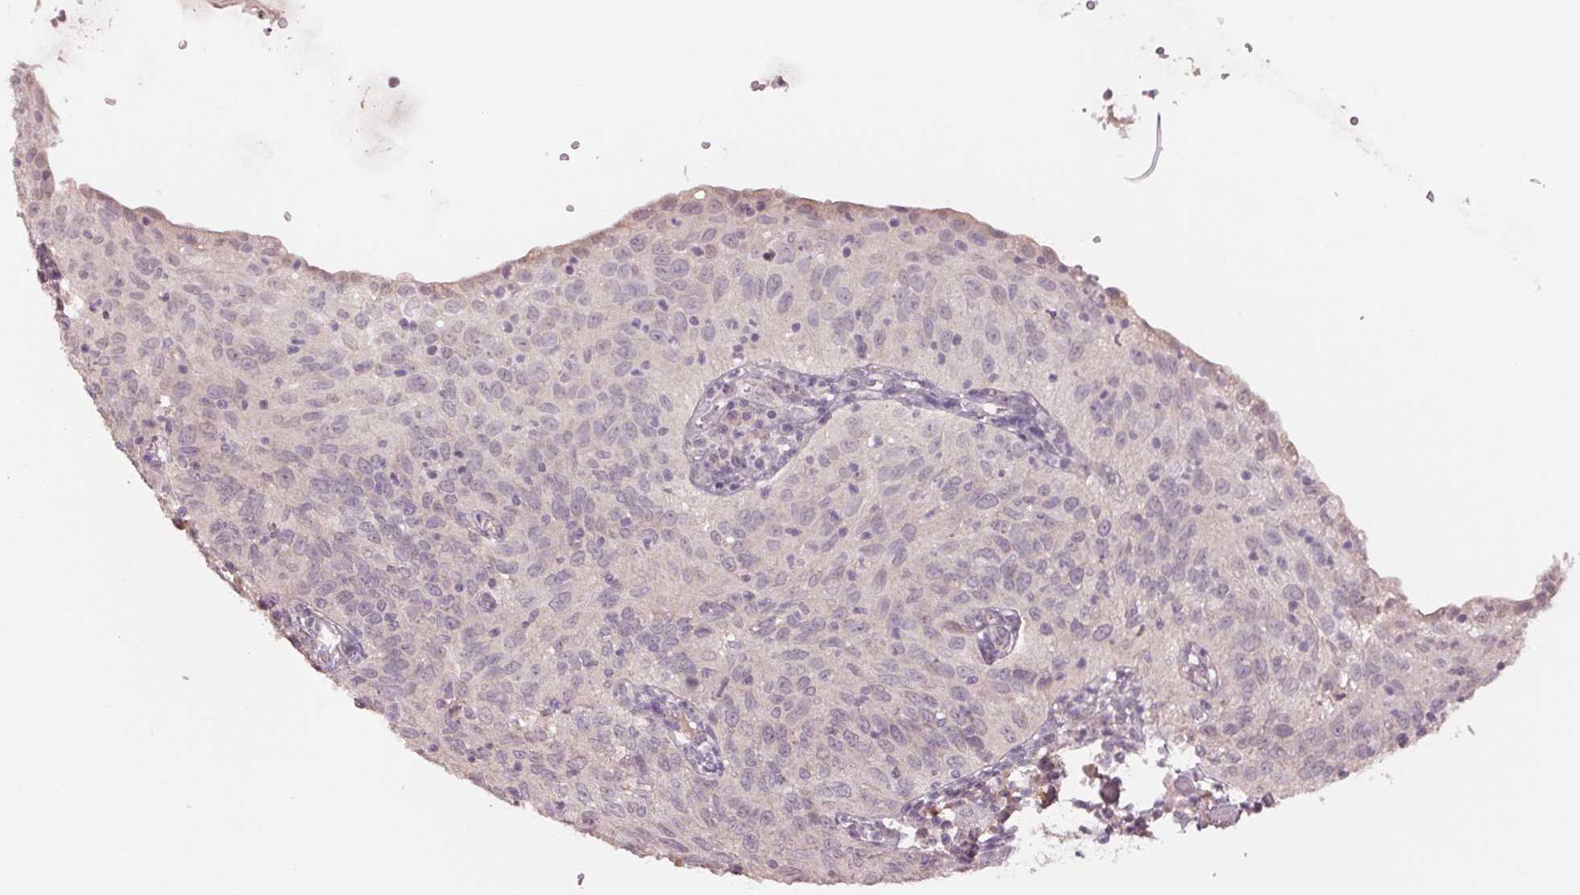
{"staining": {"intensity": "negative", "quantity": "none", "location": "none"}, "tissue": "cervical cancer", "cell_type": "Tumor cells", "image_type": "cancer", "snomed": [{"axis": "morphology", "description": "Squamous cell carcinoma, NOS"}, {"axis": "topography", "description": "Cervix"}], "caption": "Tumor cells are negative for brown protein staining in cervical cancer.", "gene": "PPIA", "patient": {"sex": "female", "age": 52}}